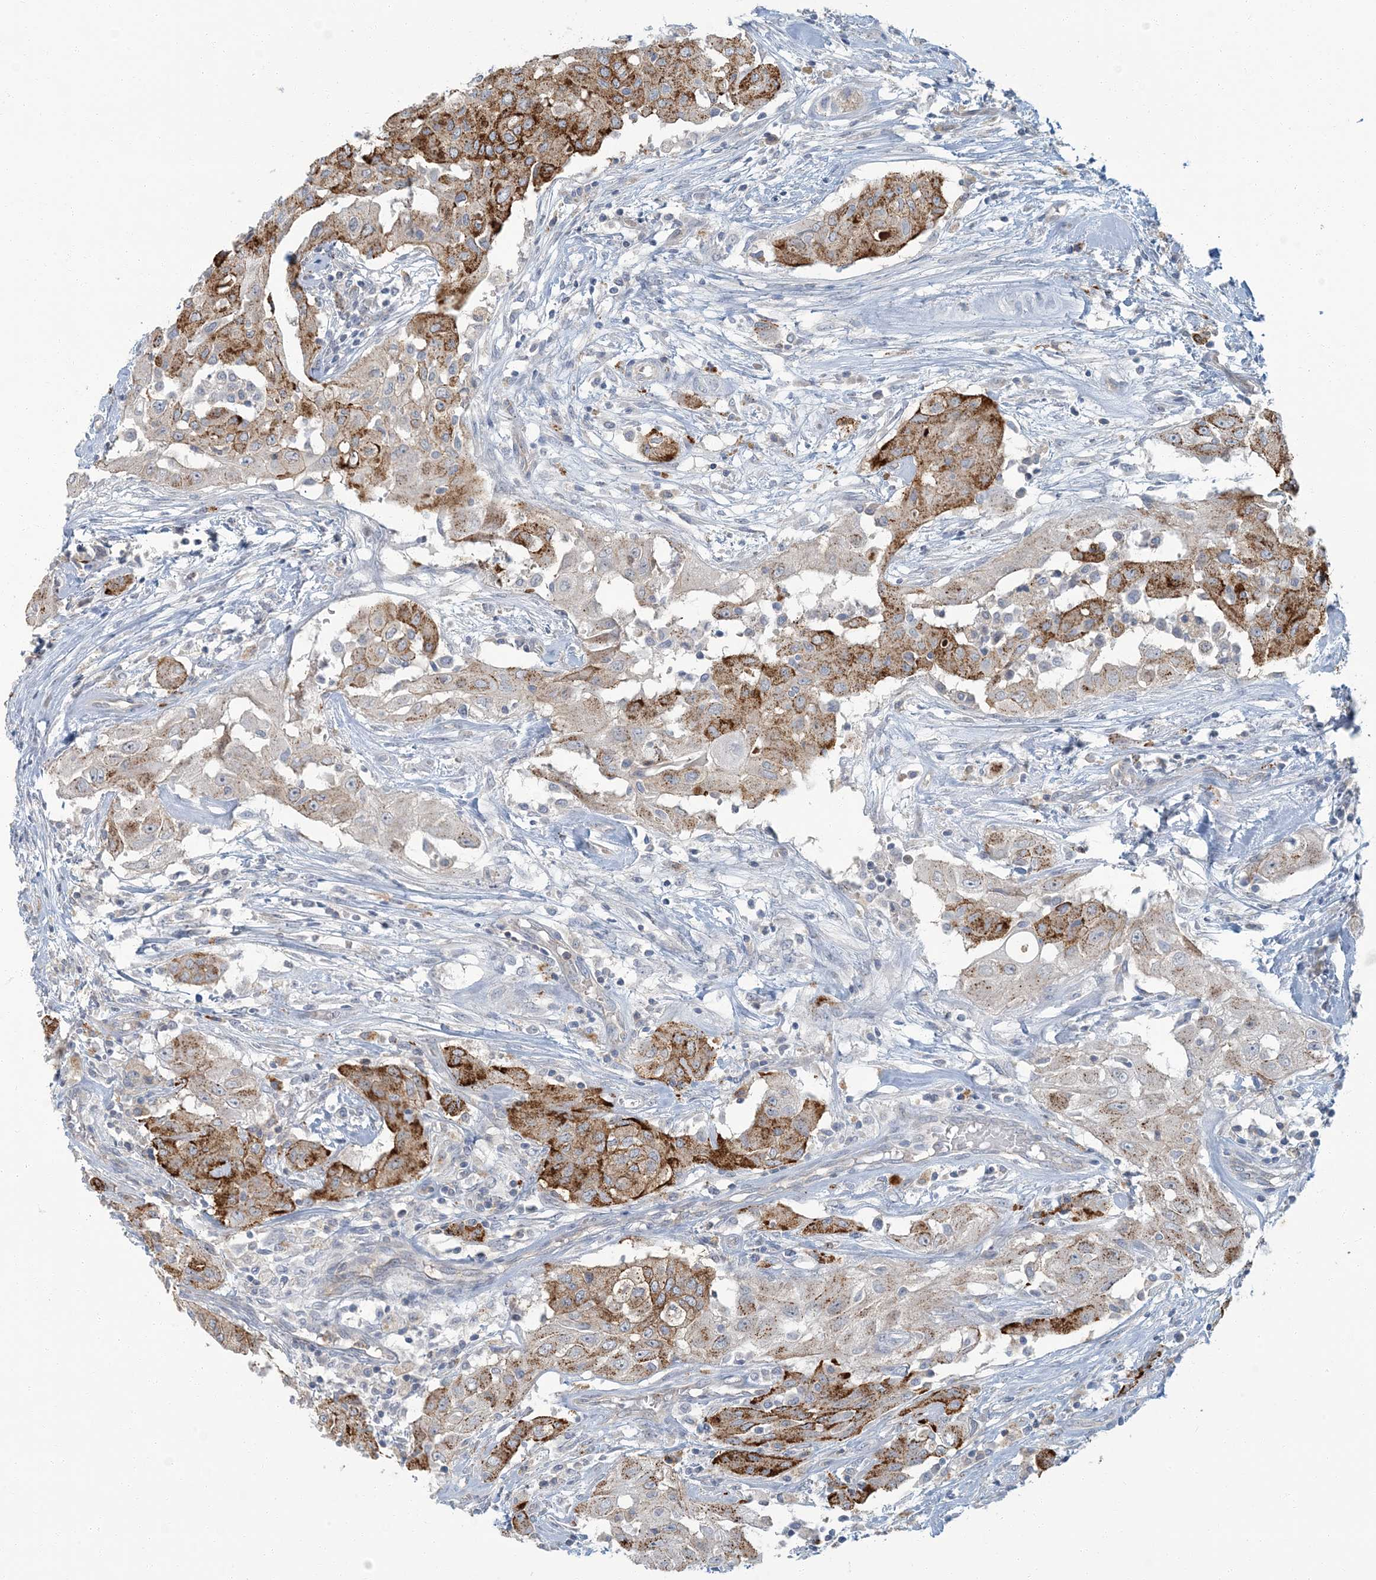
{"staining": {"intensity": "strong", "quantity": "25%-75%", "location": "cytoplasmic/membranous"}, "tissue": "thyroid cancer", "cell_type": "Tumor cells", "image_type": "cancer", "snomed": [{"axis": "morphology", "description": "Papillary adenocarcinoma, NOS"}, {"axis": "topography", "description": "Thyroid gland"}], "caption": "Immunohistochemical staining of human thyroid cancer displays high levels of strong cytoplasmic/membranous protein positivity in about 25%-75% of tumor cells.", "gene": "EPHA4", "patient": {"sex": "female", "age": 59}}